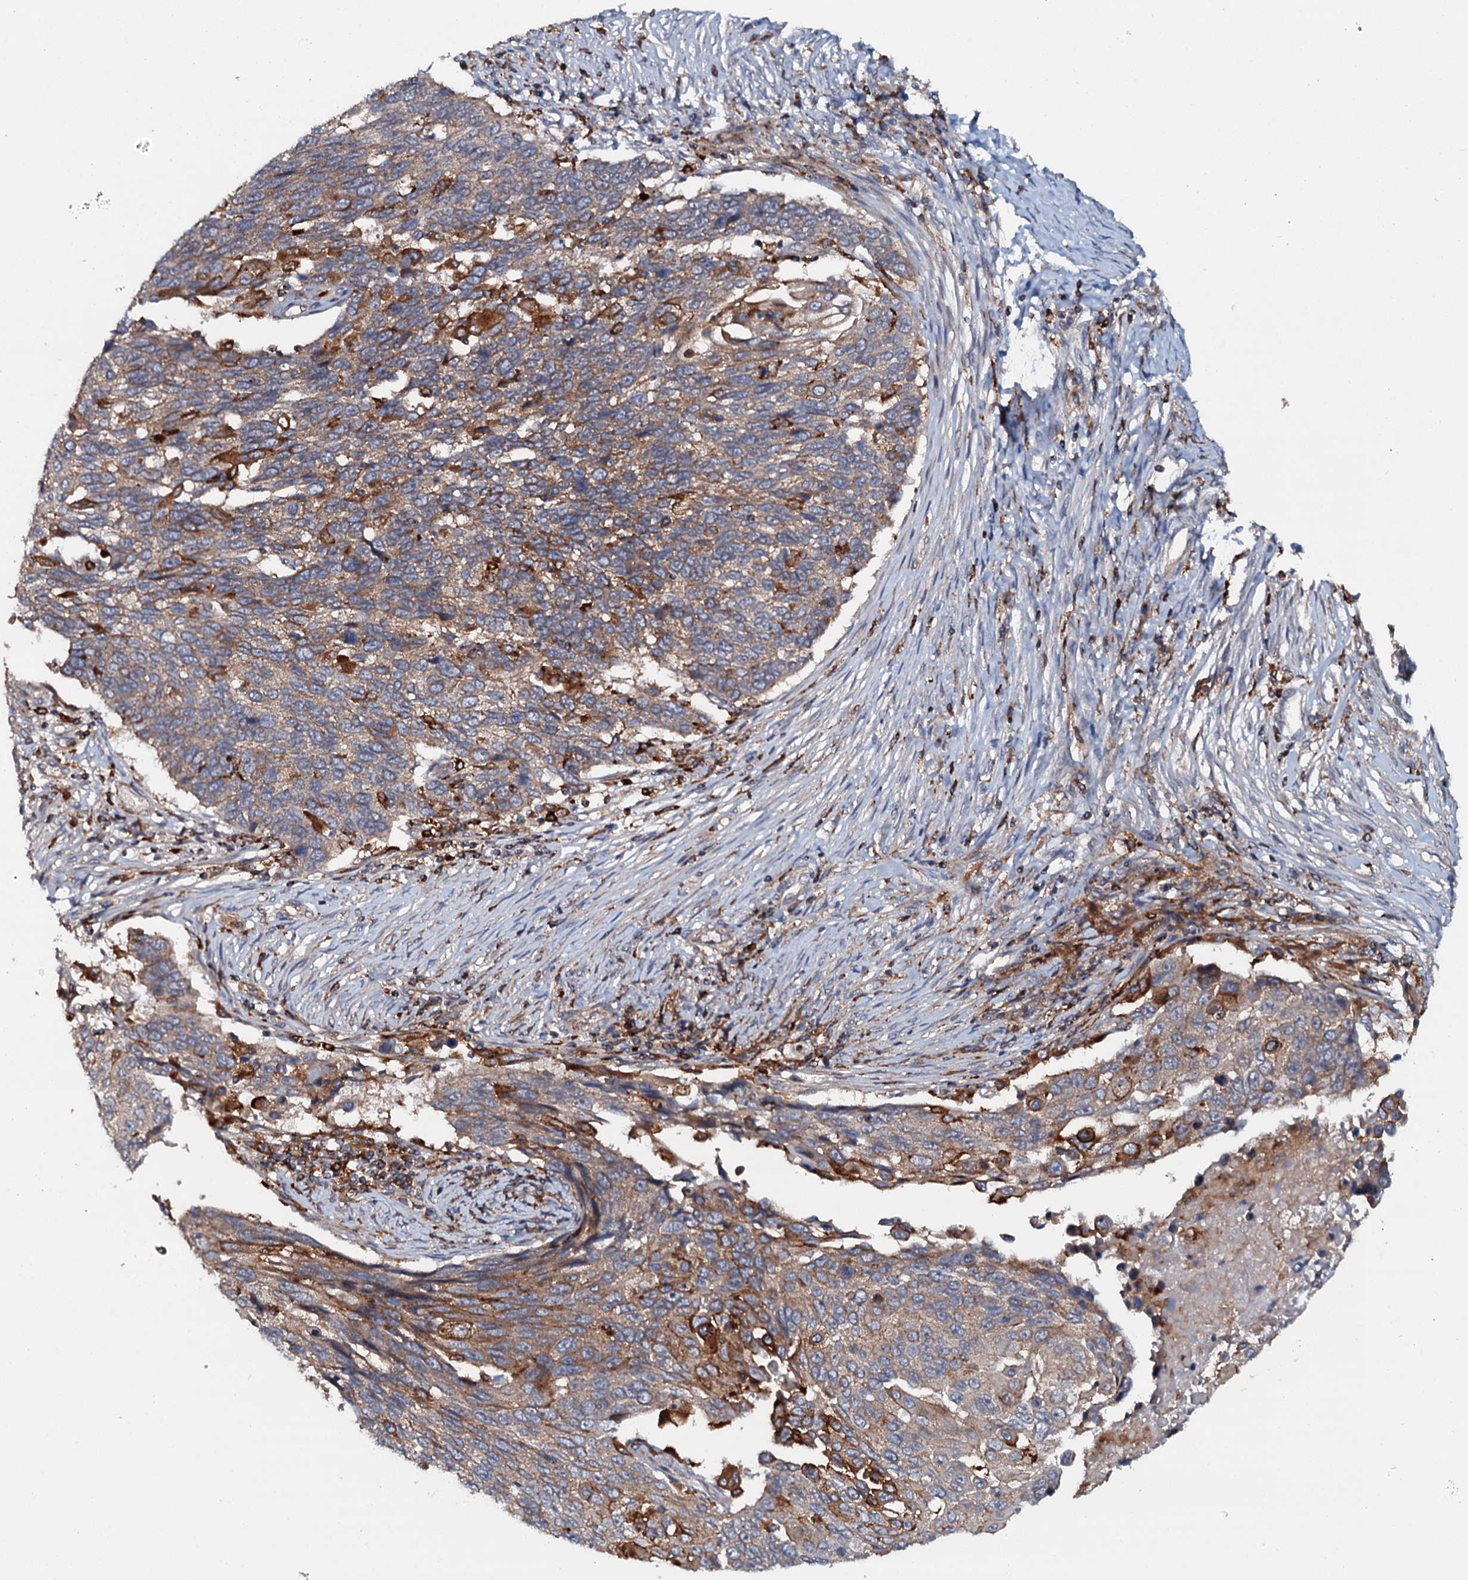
{"staining": {"intensity": "moderate", "quantity": "<25%", "location": "cytoplasmic/membranous"}, "tissue": "lung cancer", "cell_type": "Tumor cells", "image_type": "cancer", "snomed": [{"axis": "morphology", "description": "Squamous cell carcinoma, NOS"}, {"axis": "topography", "description": "Lung"}], "caption": "Squamous cell carcinoma (lung) stained with a brown dye exhibits moderate cytoplasmic/membranous positive positivity in approximately <25% of tumor cells.", "gene": "VAMP8", "patient": {"sex": "male", "age": 66}}